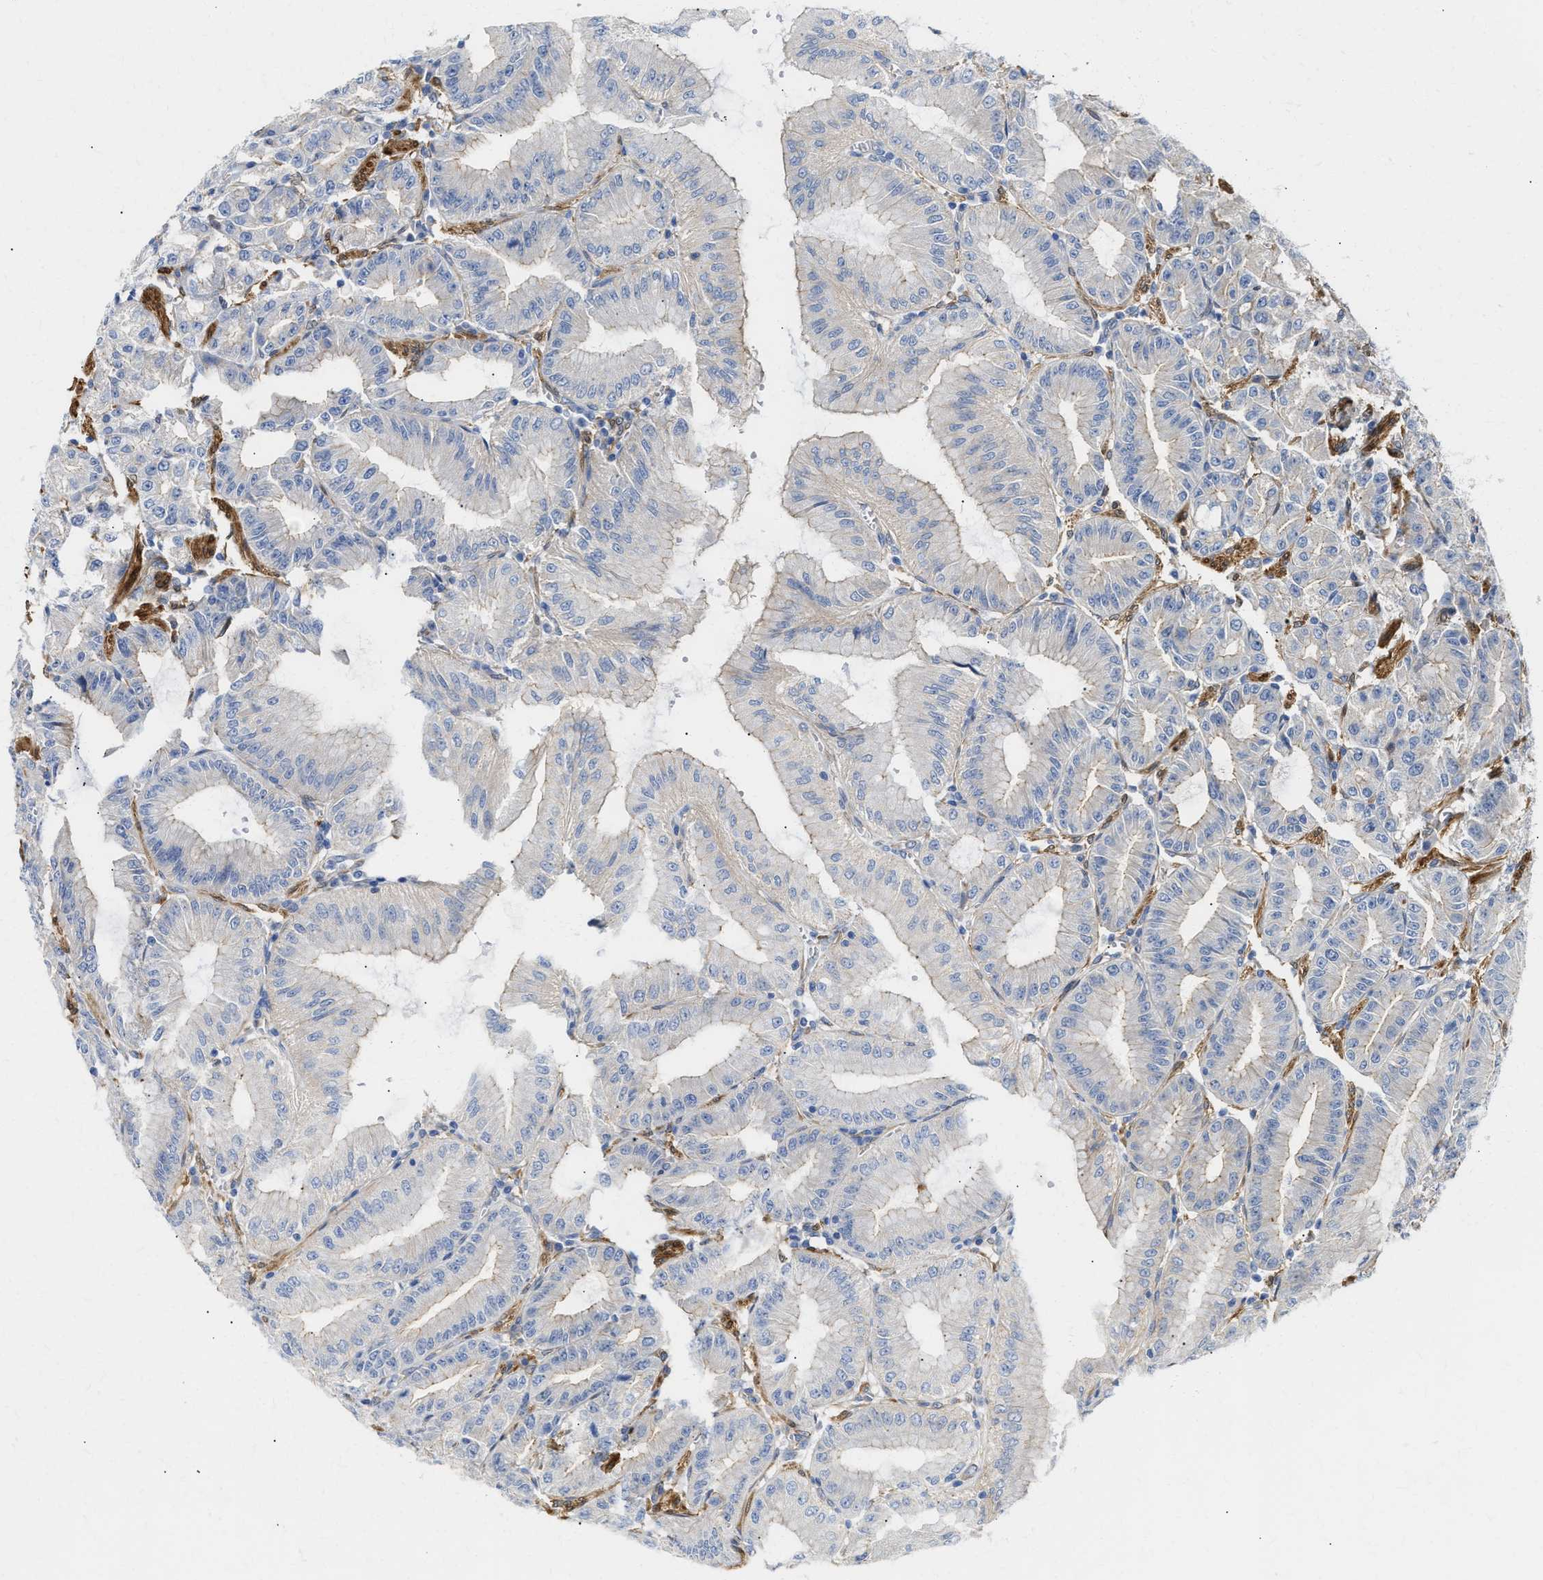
{"staining": {"intensity": "moderate", "quantity": "<25%", "location": "cytoplasmic/membranous"}, "tissue": "stomach", "cell_type": "Glandular cells", "image_type": "normal", "snomed": [{"axis": "morphology", "description": "Normal tissue, NOS"}, {"axis": "topography", "description": "Stomach, lower"}], "caption": "Immunohistochemical staining of normal stomach demonstrates <25% levels of moderate cytoplasmic/membranous protein positivity in about <25% of glandular cells.", "gene": "FHL1", "patient": {"sex": "male", "age": 71}}